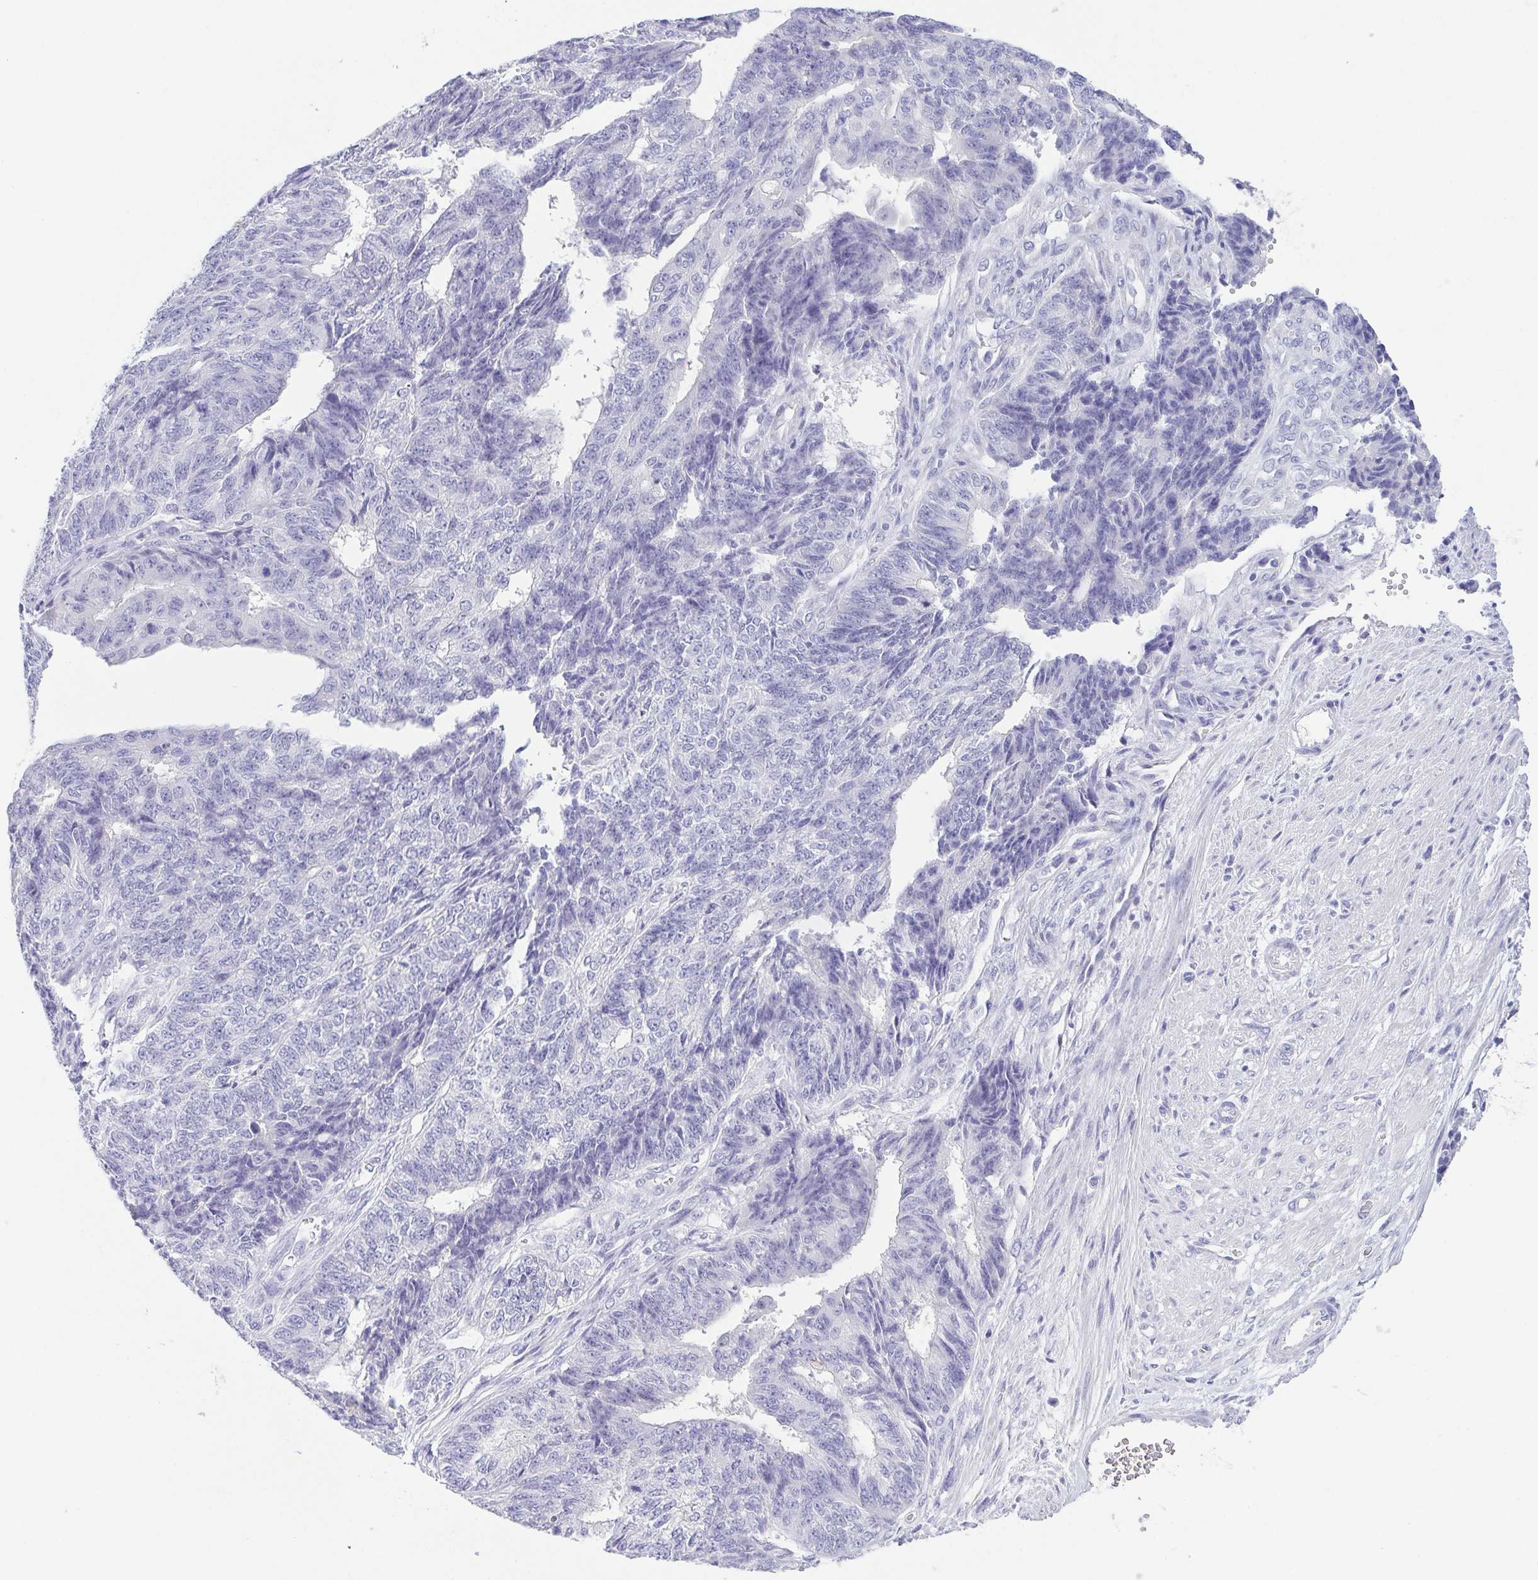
{"staining": {"intensity": "negative", "quantity": "none", "location": "none"}, "tissue": "endometrial cancer", "cell_type": "Tumor cells", "image_type": "cancer", "snomed": [{"axis": "morphology", "description": "Adenocarcinoma, NOS"}, {"axis": "topography", "description": "Endometrium"}], "caption": "This is an immunohistochemistry image of endometrial adenocarcinoma. There is no expression in tumor cells.", "gene": "HAPLN2", "patient": {"sex": "female", "age": 32}}